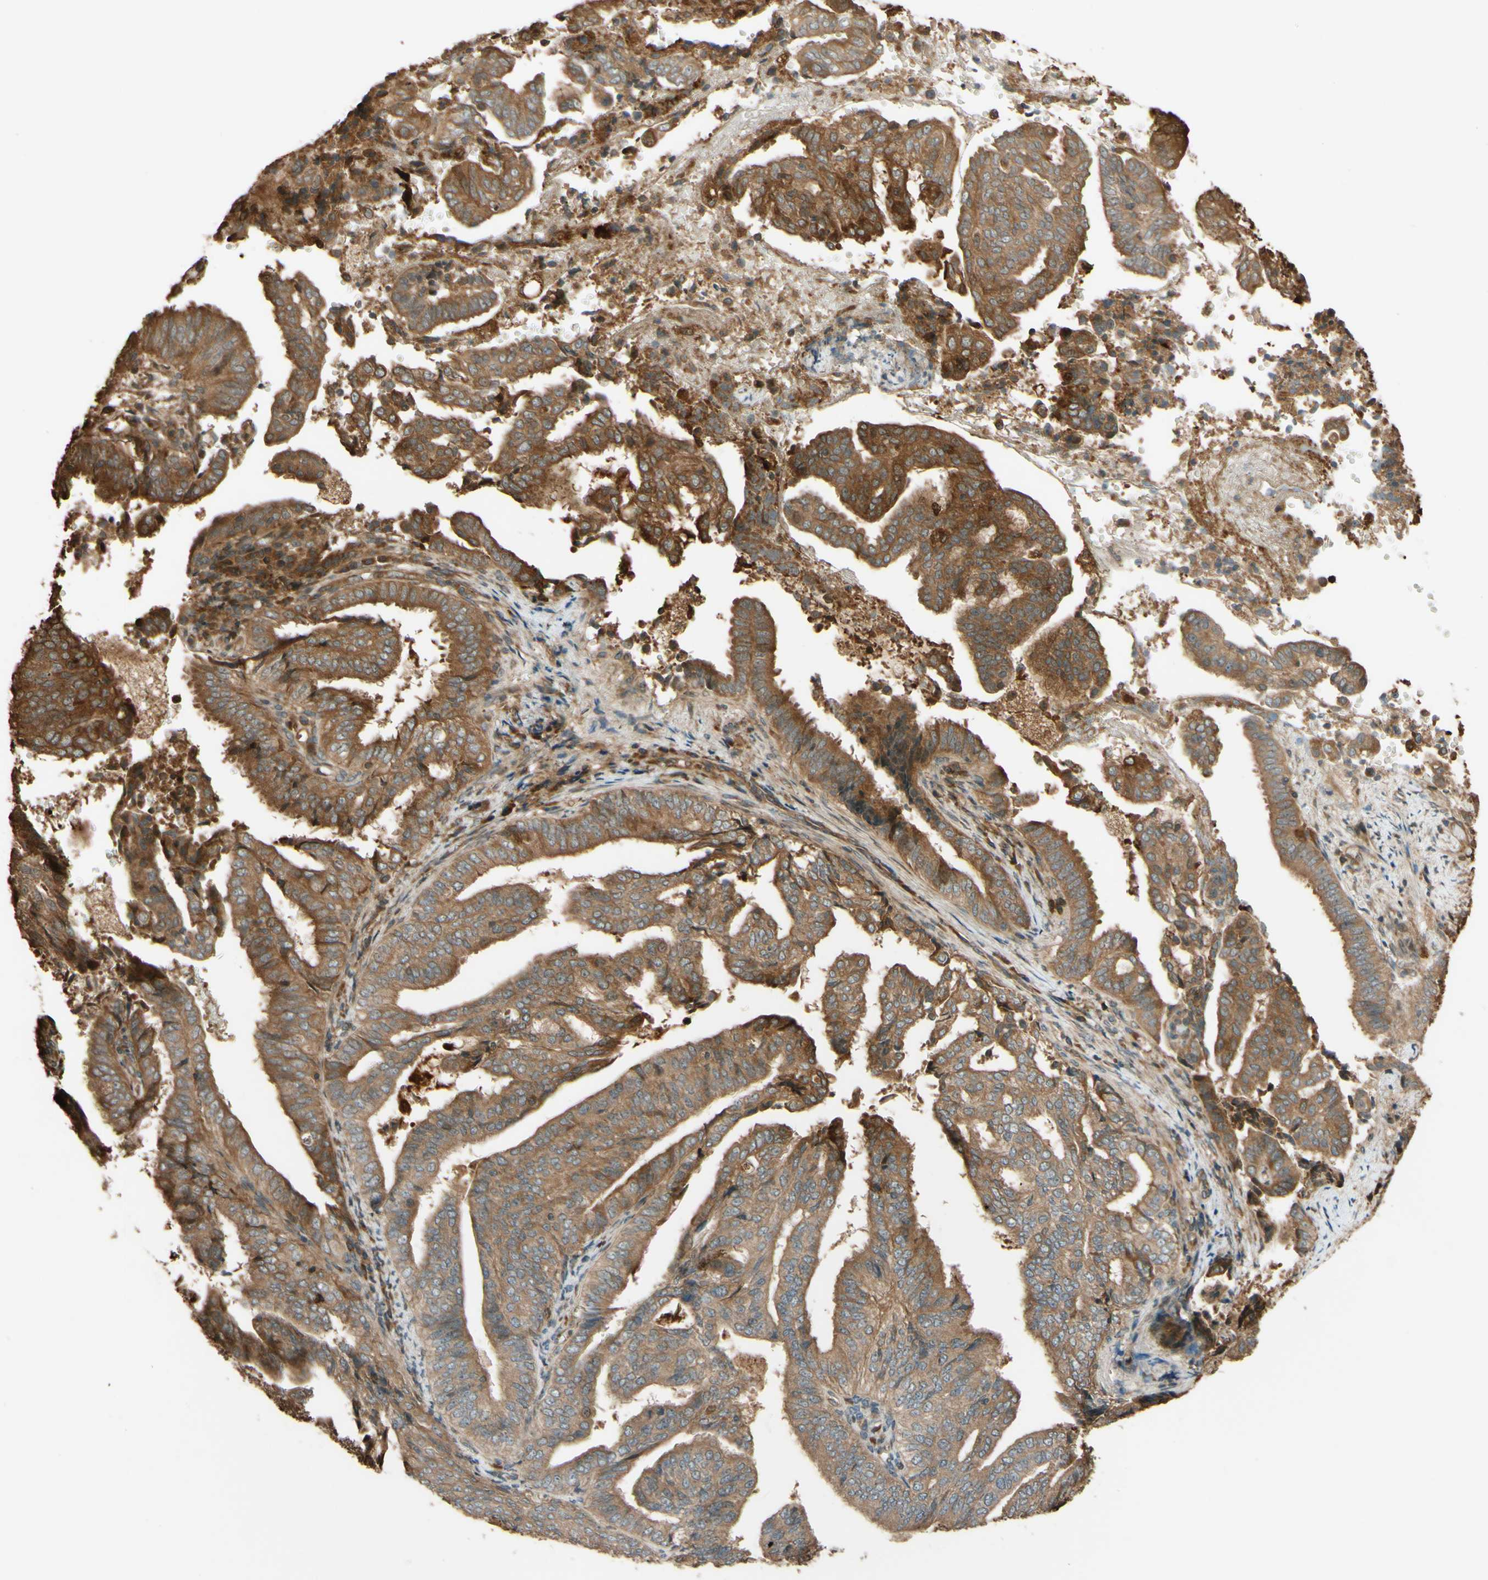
{"staining": {"intensity": "moderate", "quantity": ">75%", "location": "cytoplasmic/membranous"}, "tissue": "endometrial cancer", "cell_type": "Tumor cells", "image_type": "cancer", "snomed": [{"axis": "morphology", "description": "Adenocarcinoma, NOS"}, {"axis": "topography", "description": "Endometrium"}], "caption": "There is medium levels of moderate cytoplasmic/membranous staining in tumor cells of adenocarcinoma (endometrial), as demonstrated by immunohistochemical staining (brown color).", "gene": "RNF19A", "patient": {"sex": "female", "age": 58}}